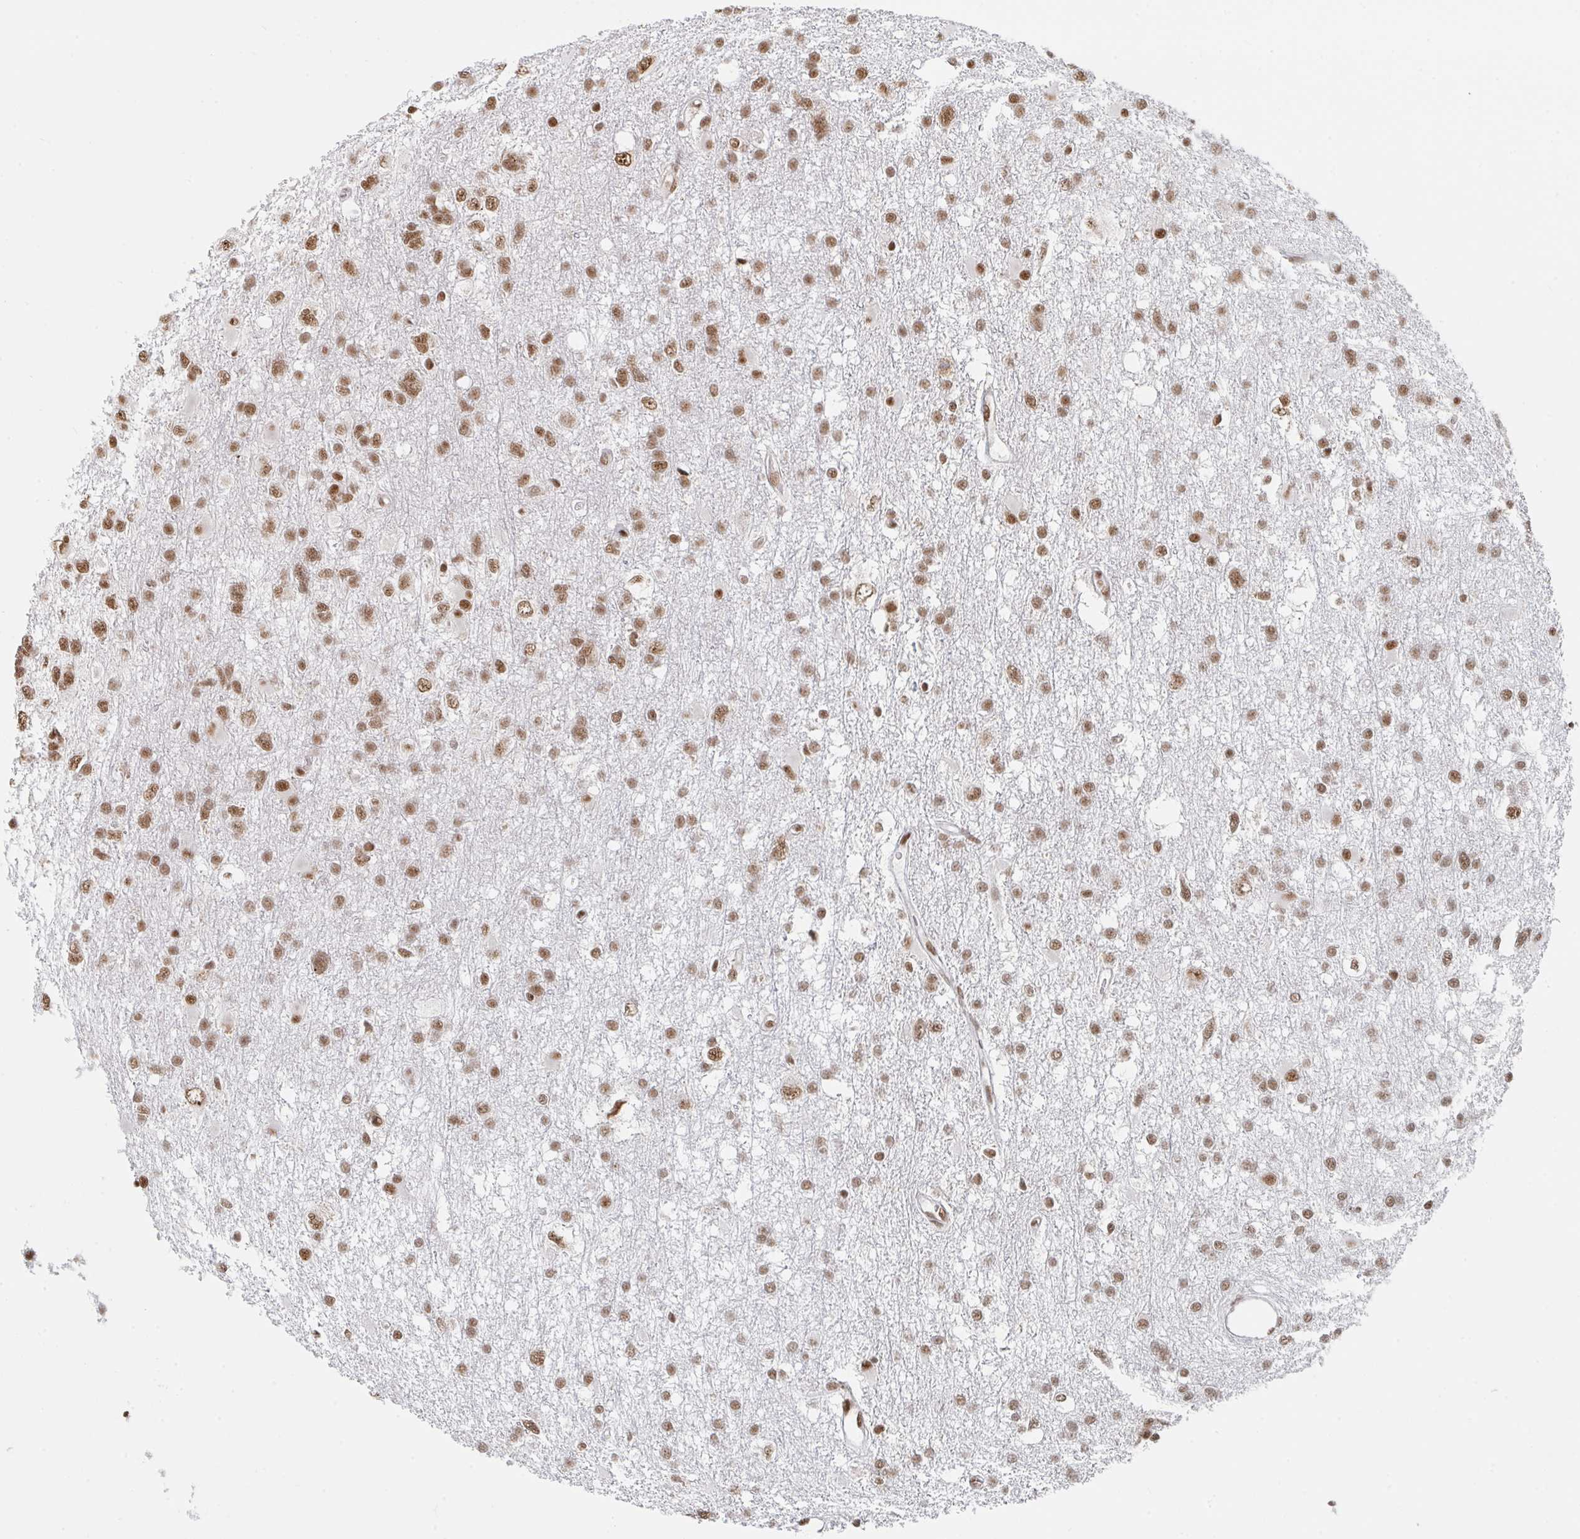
{"staining": {"intensity": "moderate", "quantity": ">75%", "location": "nuclear"}, "tissue": "glioma", "cell_type": "Tumor cells", "image_type": "cancer", "snomed": [{"axis": "morphology", "description": "Glioma, malignant, High grade"}, {"axis": "topography", "description": "Brain"}], "caption": "Glioma stained with a protein marker displays moderate staining in tumor cells.", "gene": "MBNL1", "patient": {"sex": "male", "age": 61}}